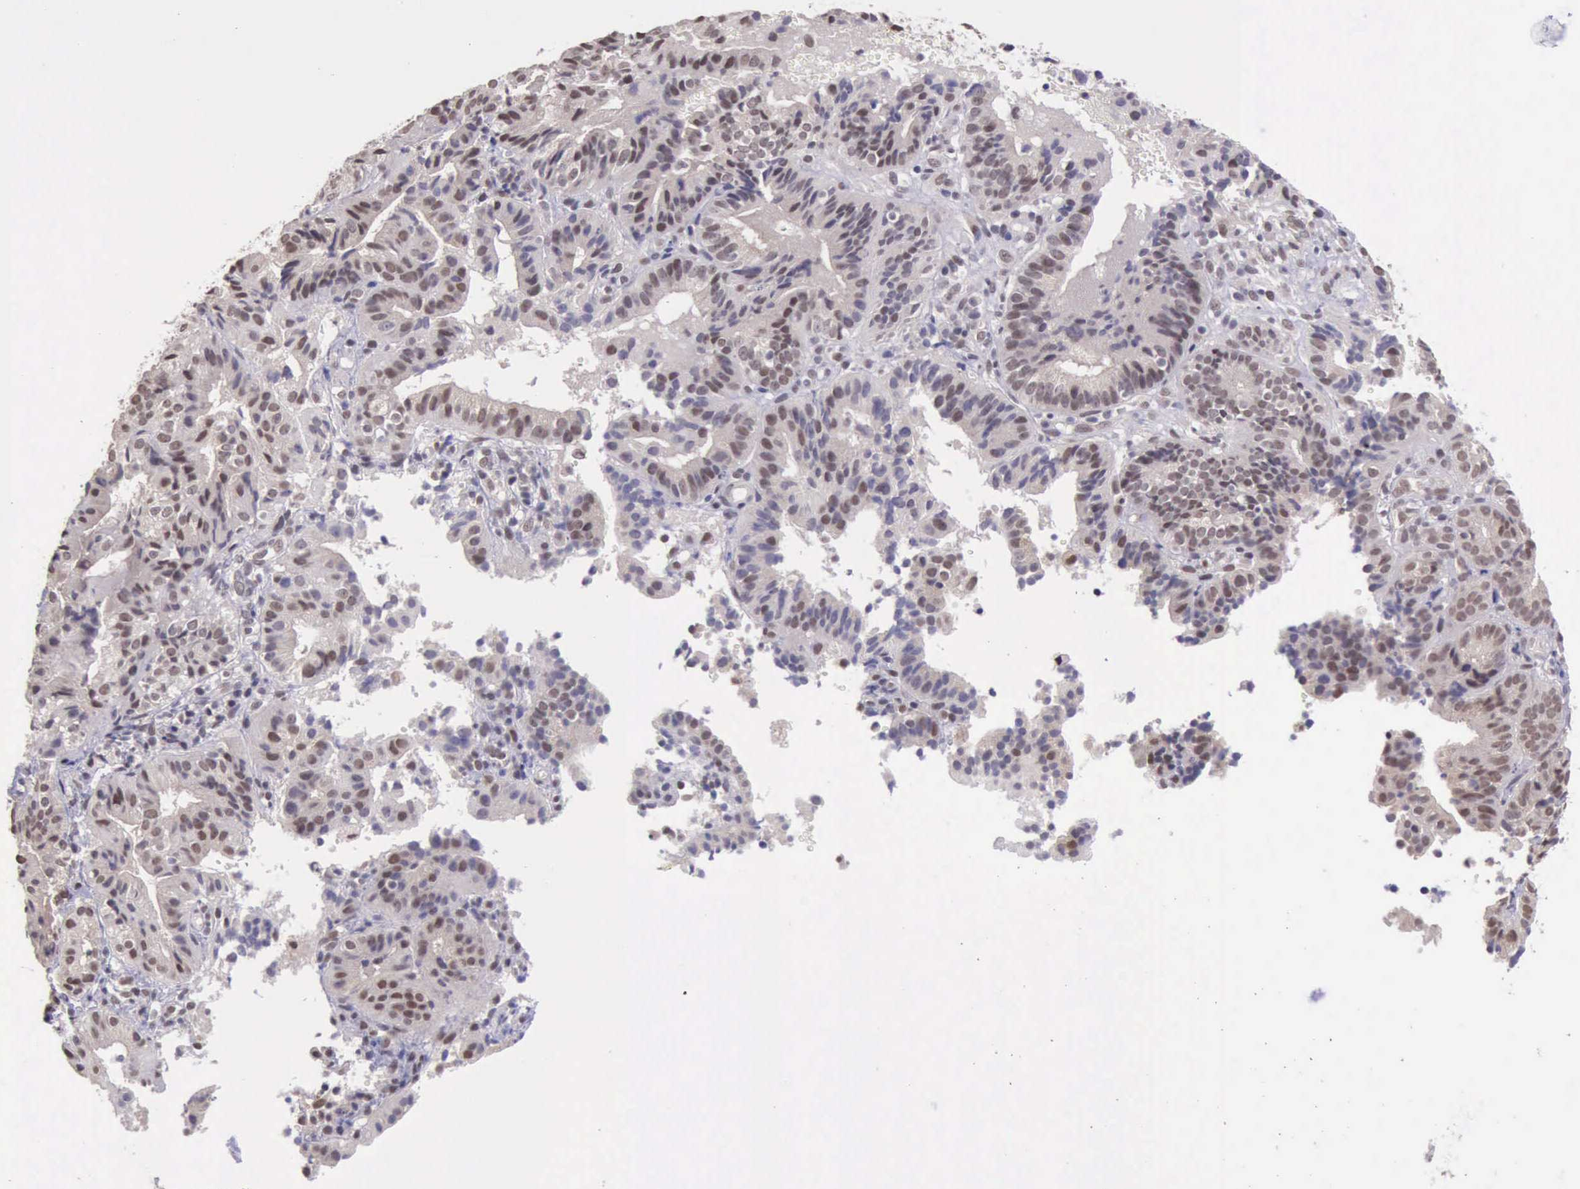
{"staining": {"intensity": "moderate", "quantity": ">75%", "location": "nuclear"}, "tissue": "cervical cancer", "cell_type": "Tumor cells", "image_type": "cancer", "snomed": [{"axis": "morphology", "description": "Adenocarcinoma, NOS"}, {"axis": "topography", "description": "Cervix"}], "caption": "There is medium levels of moderate nuclear staining in tumor cells of adenocarcinoma (cervical), as demonstrated by immunohistochemical staining (brown color).", "gene": "PRPF39", "patient": {"sex": "female", "age": 60}}